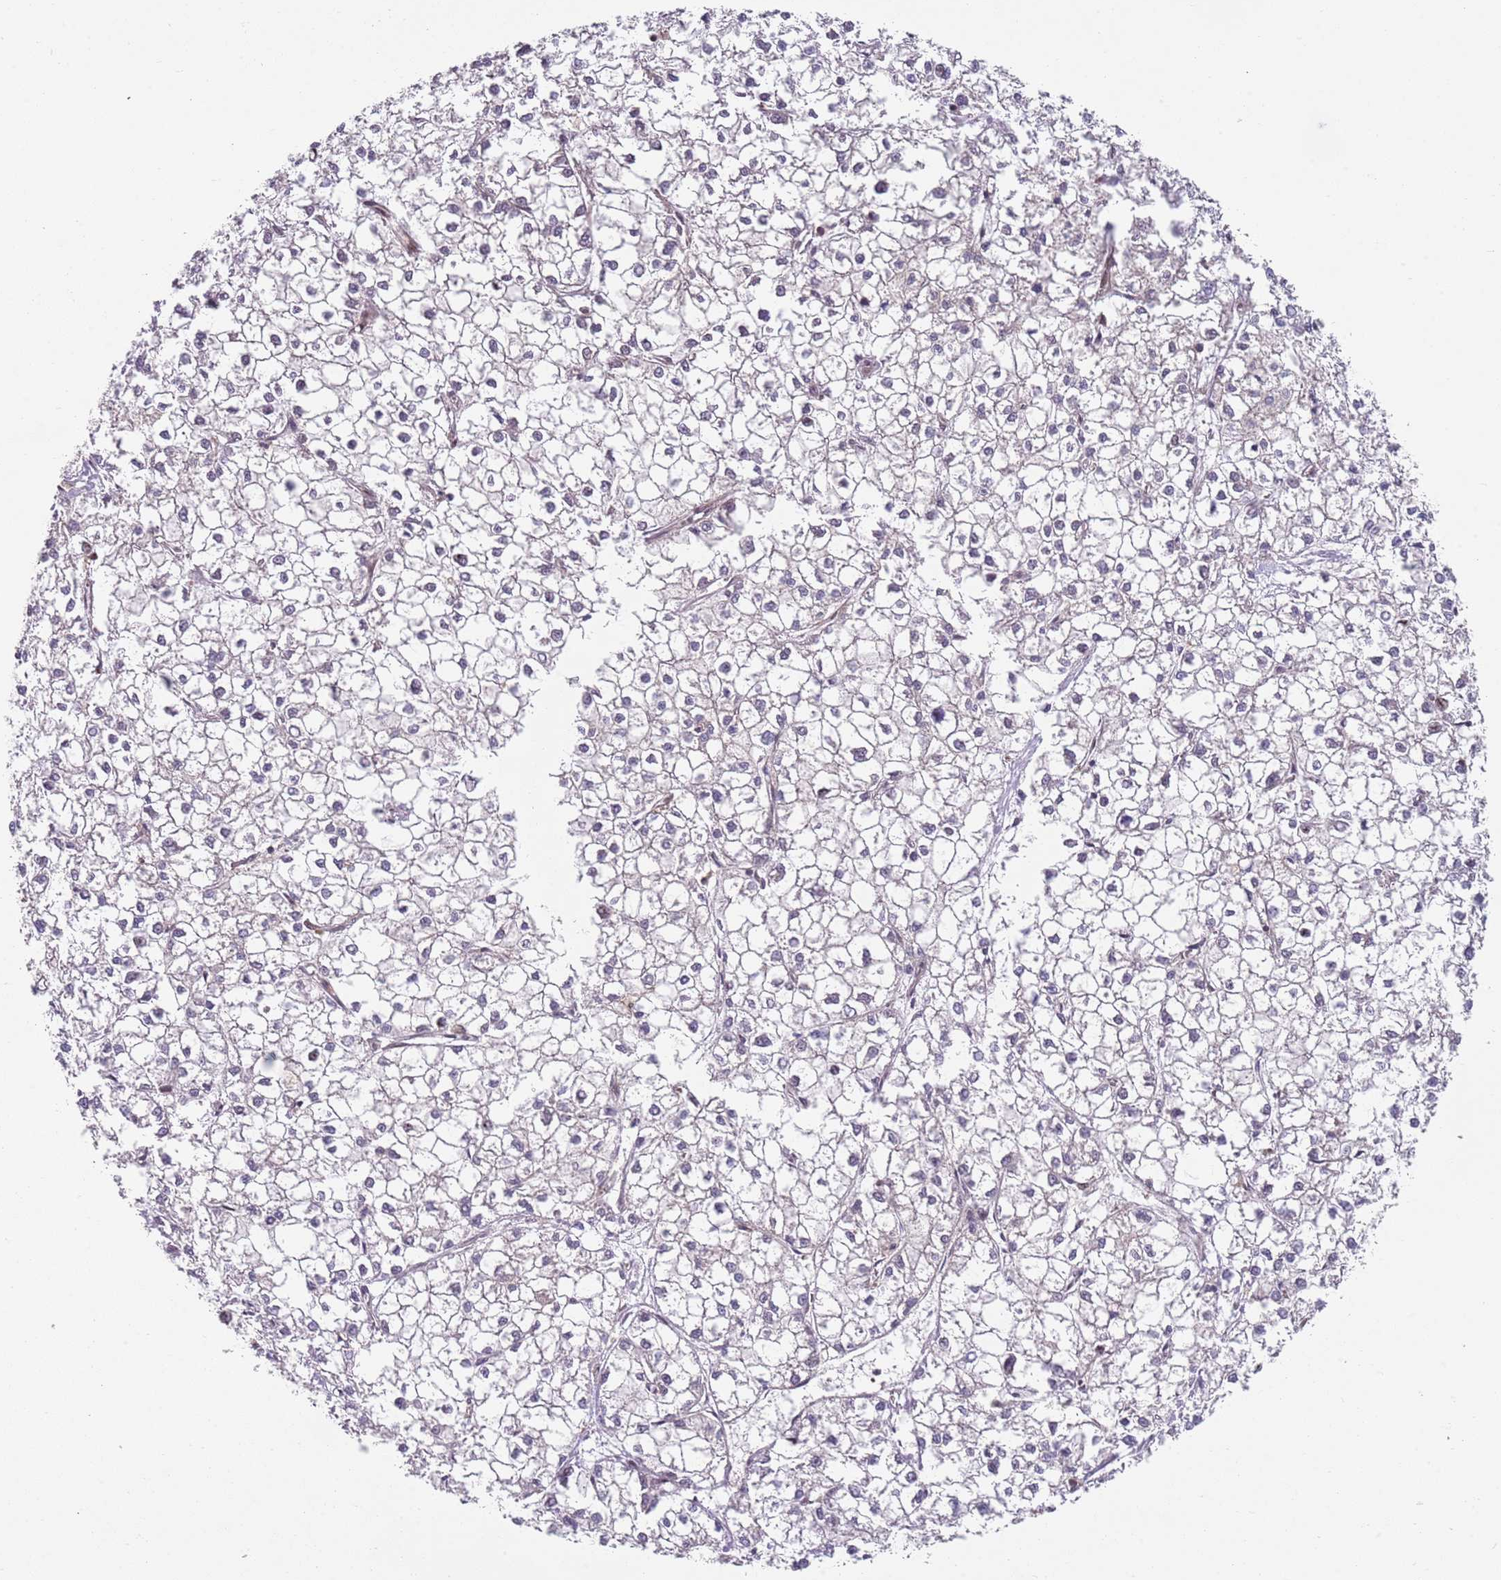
{"staining": {"intensity": "negative", "quantity": "none", "location": "none"}, "tissue": "liver cancer", "cell_type": "Tumor cells", "image_type": "cancer", "snomed": [{"axis": "morphology", "description": "Carcinoma, Hepatocellular, NOS"}, {"axis": "topography", "description": "Liver"}], "caption": "High magnification brightfield microscopy of liver cancer (hepatocellular carcinoma) stained with DAB (3,3'-diaminobenzidine) (brown) and counterstained with hematoxylin (blue): tumor cells show no significant positivity. (Stains: DAB IHC with hematoxylin counter stain, Microscopy: brightfield microscopy at high magnification).", "gene": "GGA1", "patient": {"sex": "female", "age": 43}}